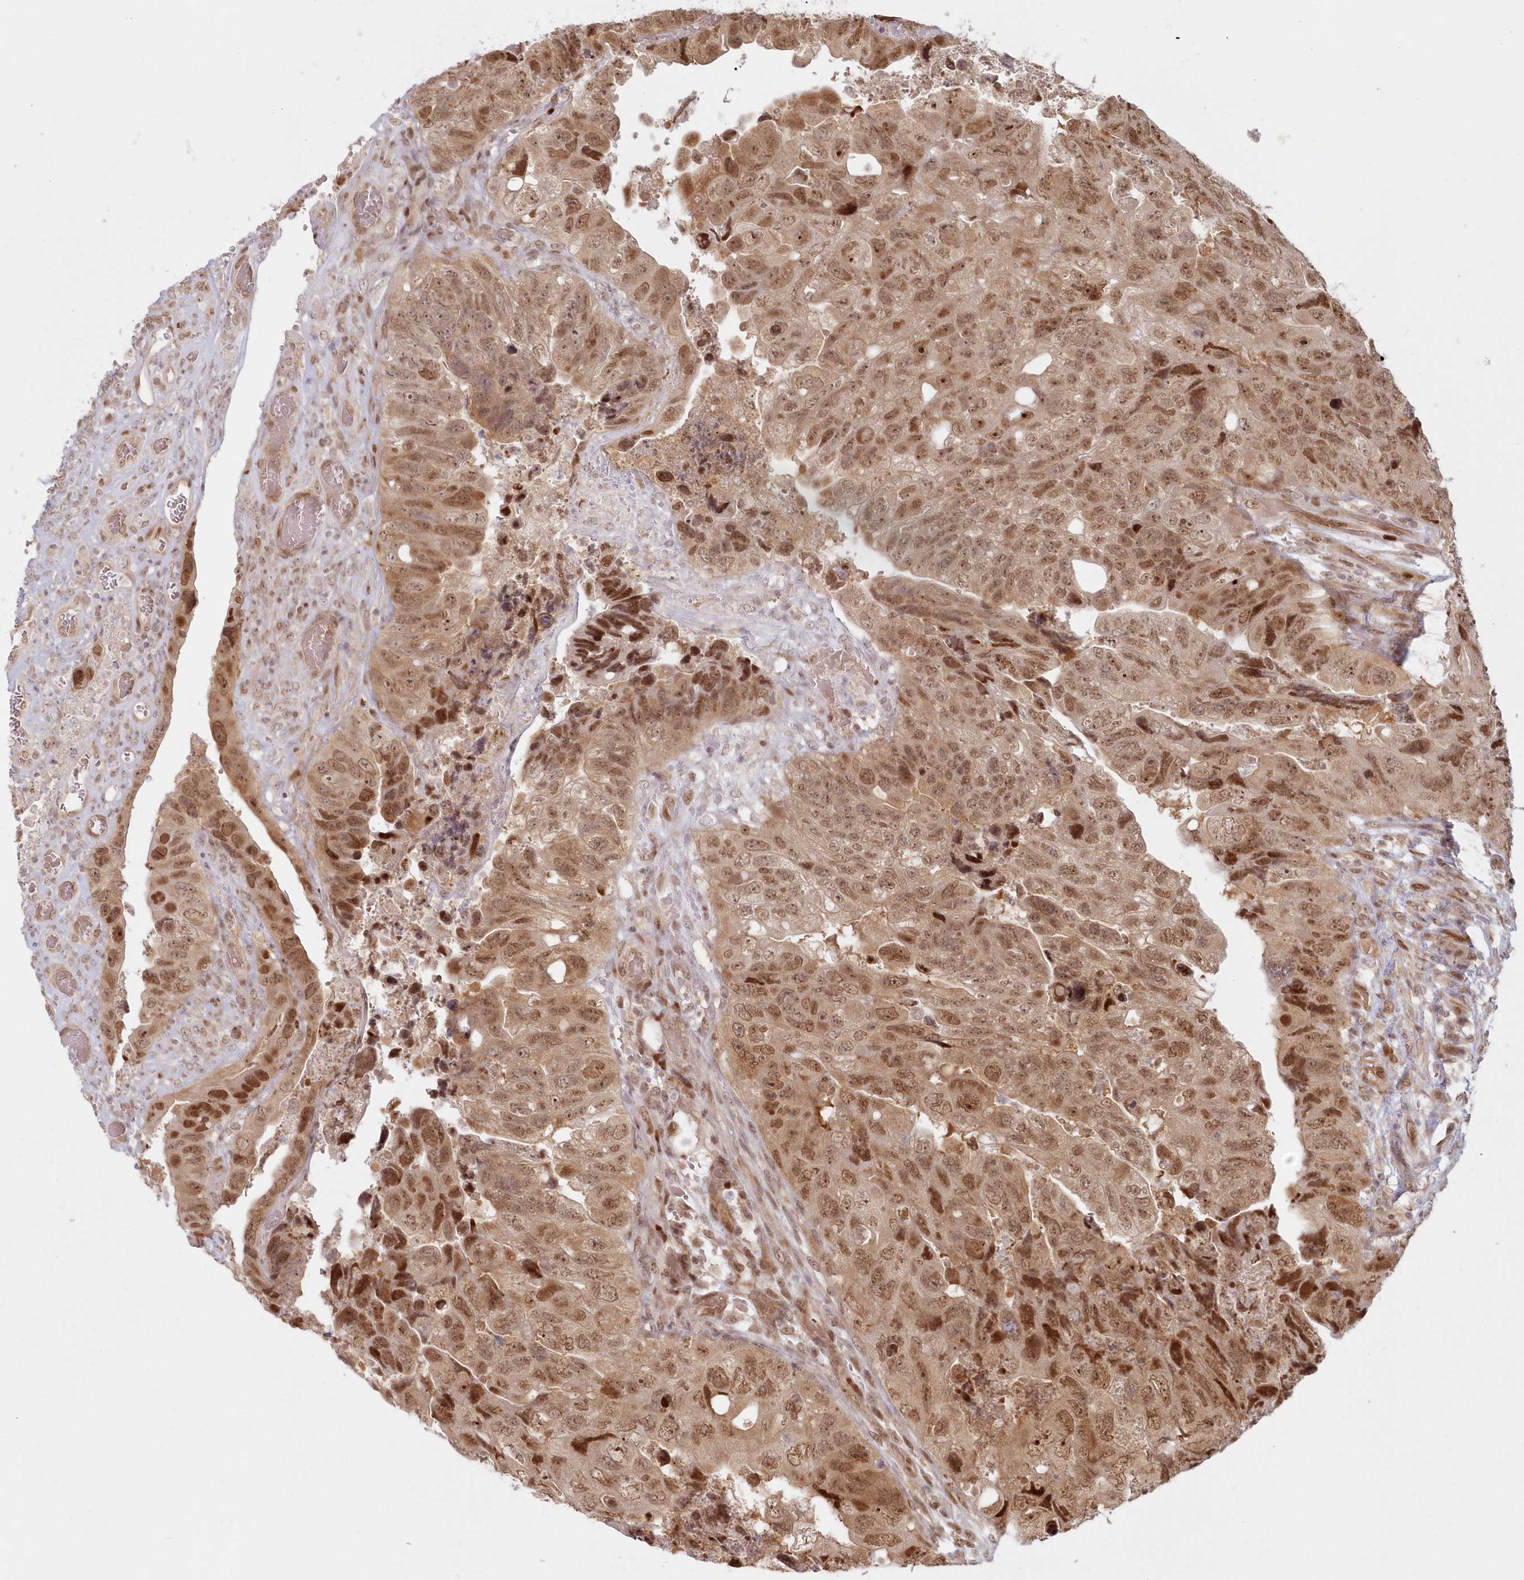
{"staining": {"intensity": "moderate", "quantity": ">75%", "location": "cytoplasmic/membranous,nuclear"}, "tissue": "colorectal cancer", "cell_type": "Tumor cells", "image_type": "cancer", "snomed": [{"axis": "morphology", "description": "Adenocarcinoma, NOS"}, {"axis": "topography", "description": "Rectum"}], "caption": "Human colorectal cancer stained with a protein marker reveals moderate staining in tumor cells.", "gene": "TOGARAM2", "patient": {"sex": "male", "age": 63}}